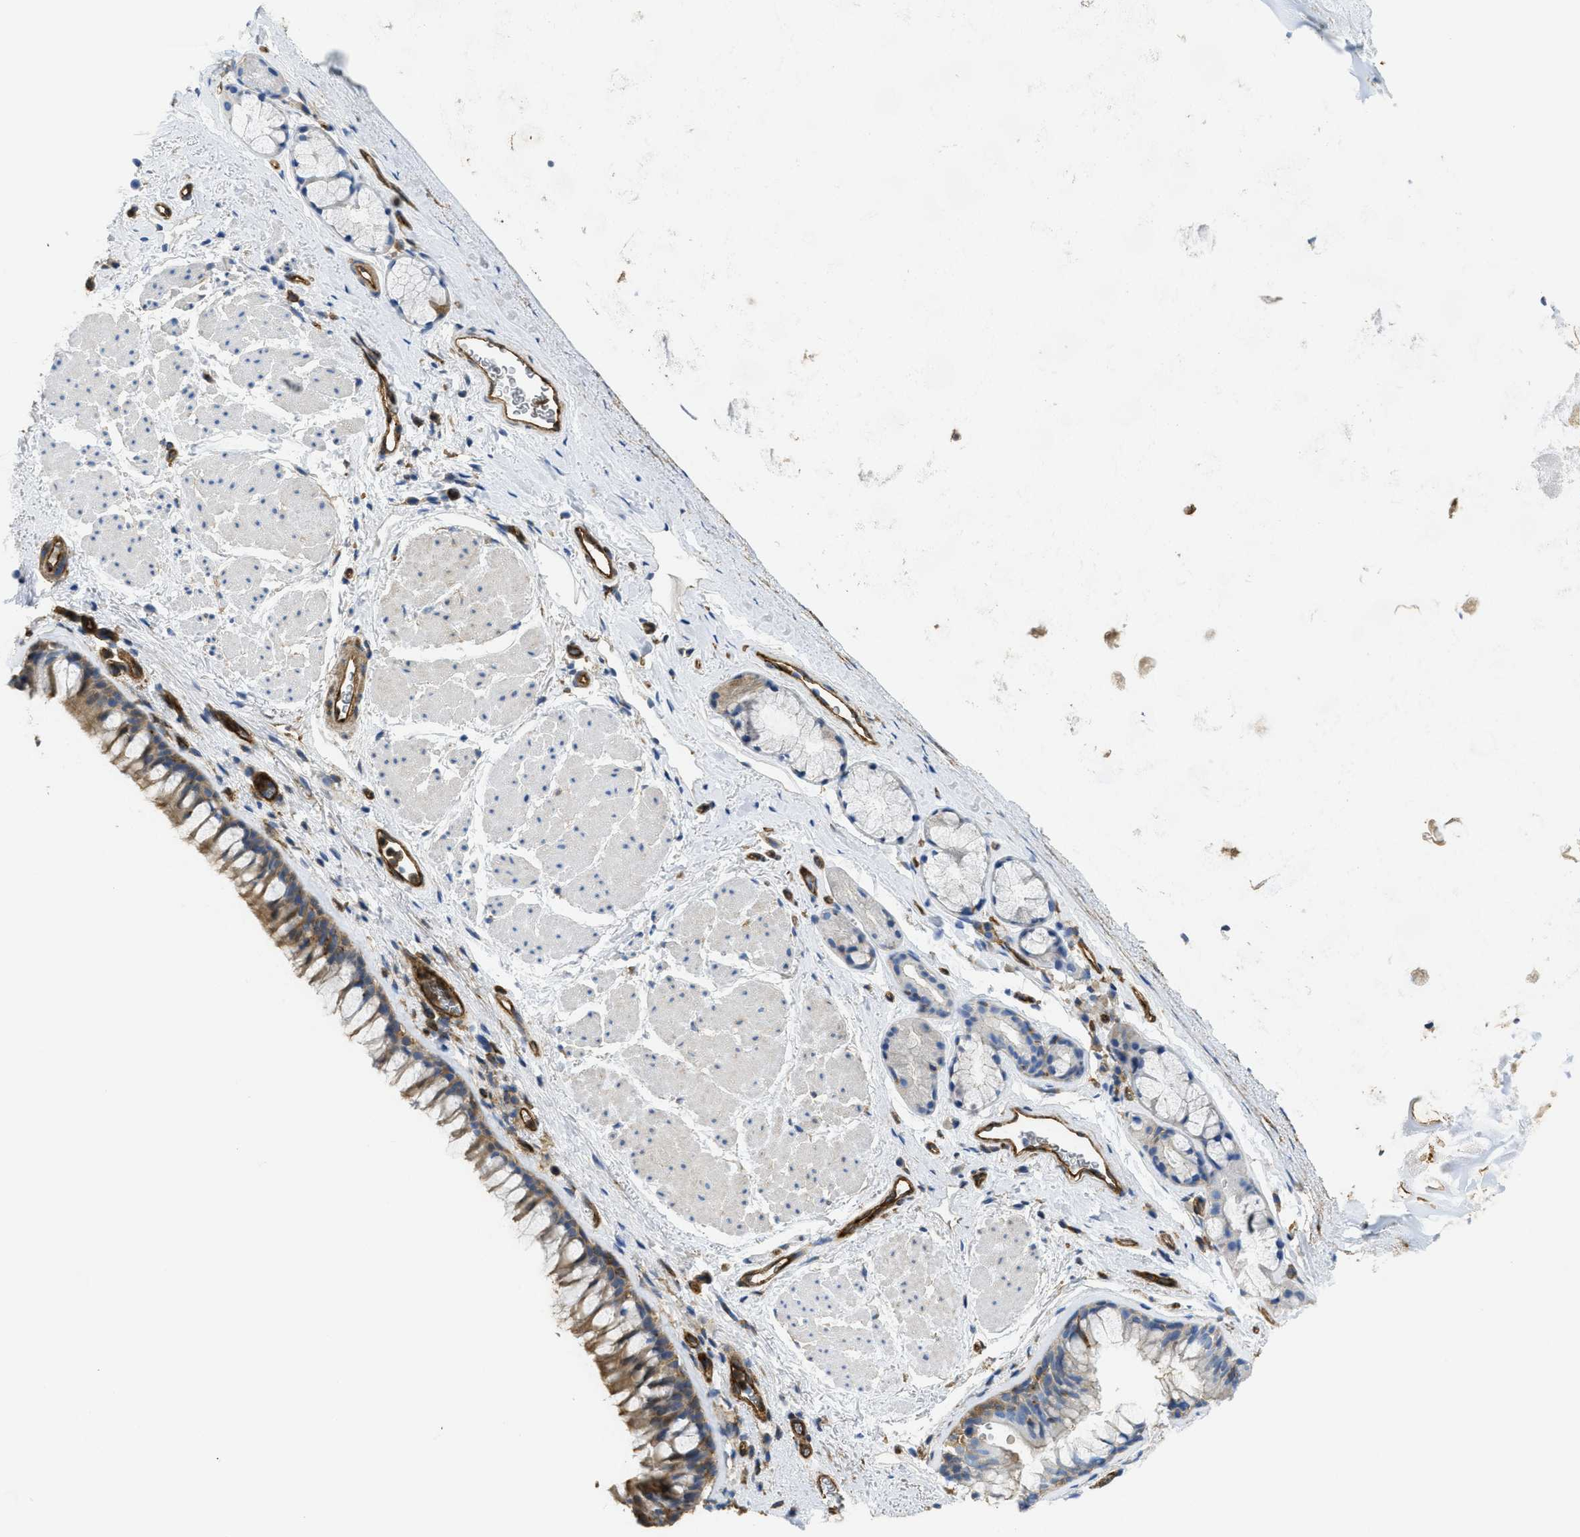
{"staining": {"intensity": "moderate", "quantity": "25%-75%", "location": "cytoplasmic/membranous"}, "tissue": "bronchus", "cell_type": "Respiratory epithelial cells", "image_type": "normal", "snomed": [{"axis": "morphology", "description": "Normal tissue, NOS"}, {"axis": "topography", "description": "Cartilage tissue"}, {"axis": "topography", "description": "Bronchus"}], "caption": "IHC micrograph of unremarkable bronchus stained for a protein (brown), which demonstrates medium levels of moderate cytoplasmic/membranous positivity in approximately 25%-75% of respiratory epithelial cells.", "gene": "HIP1", "patient": {"sex": "female", "age": 53}}